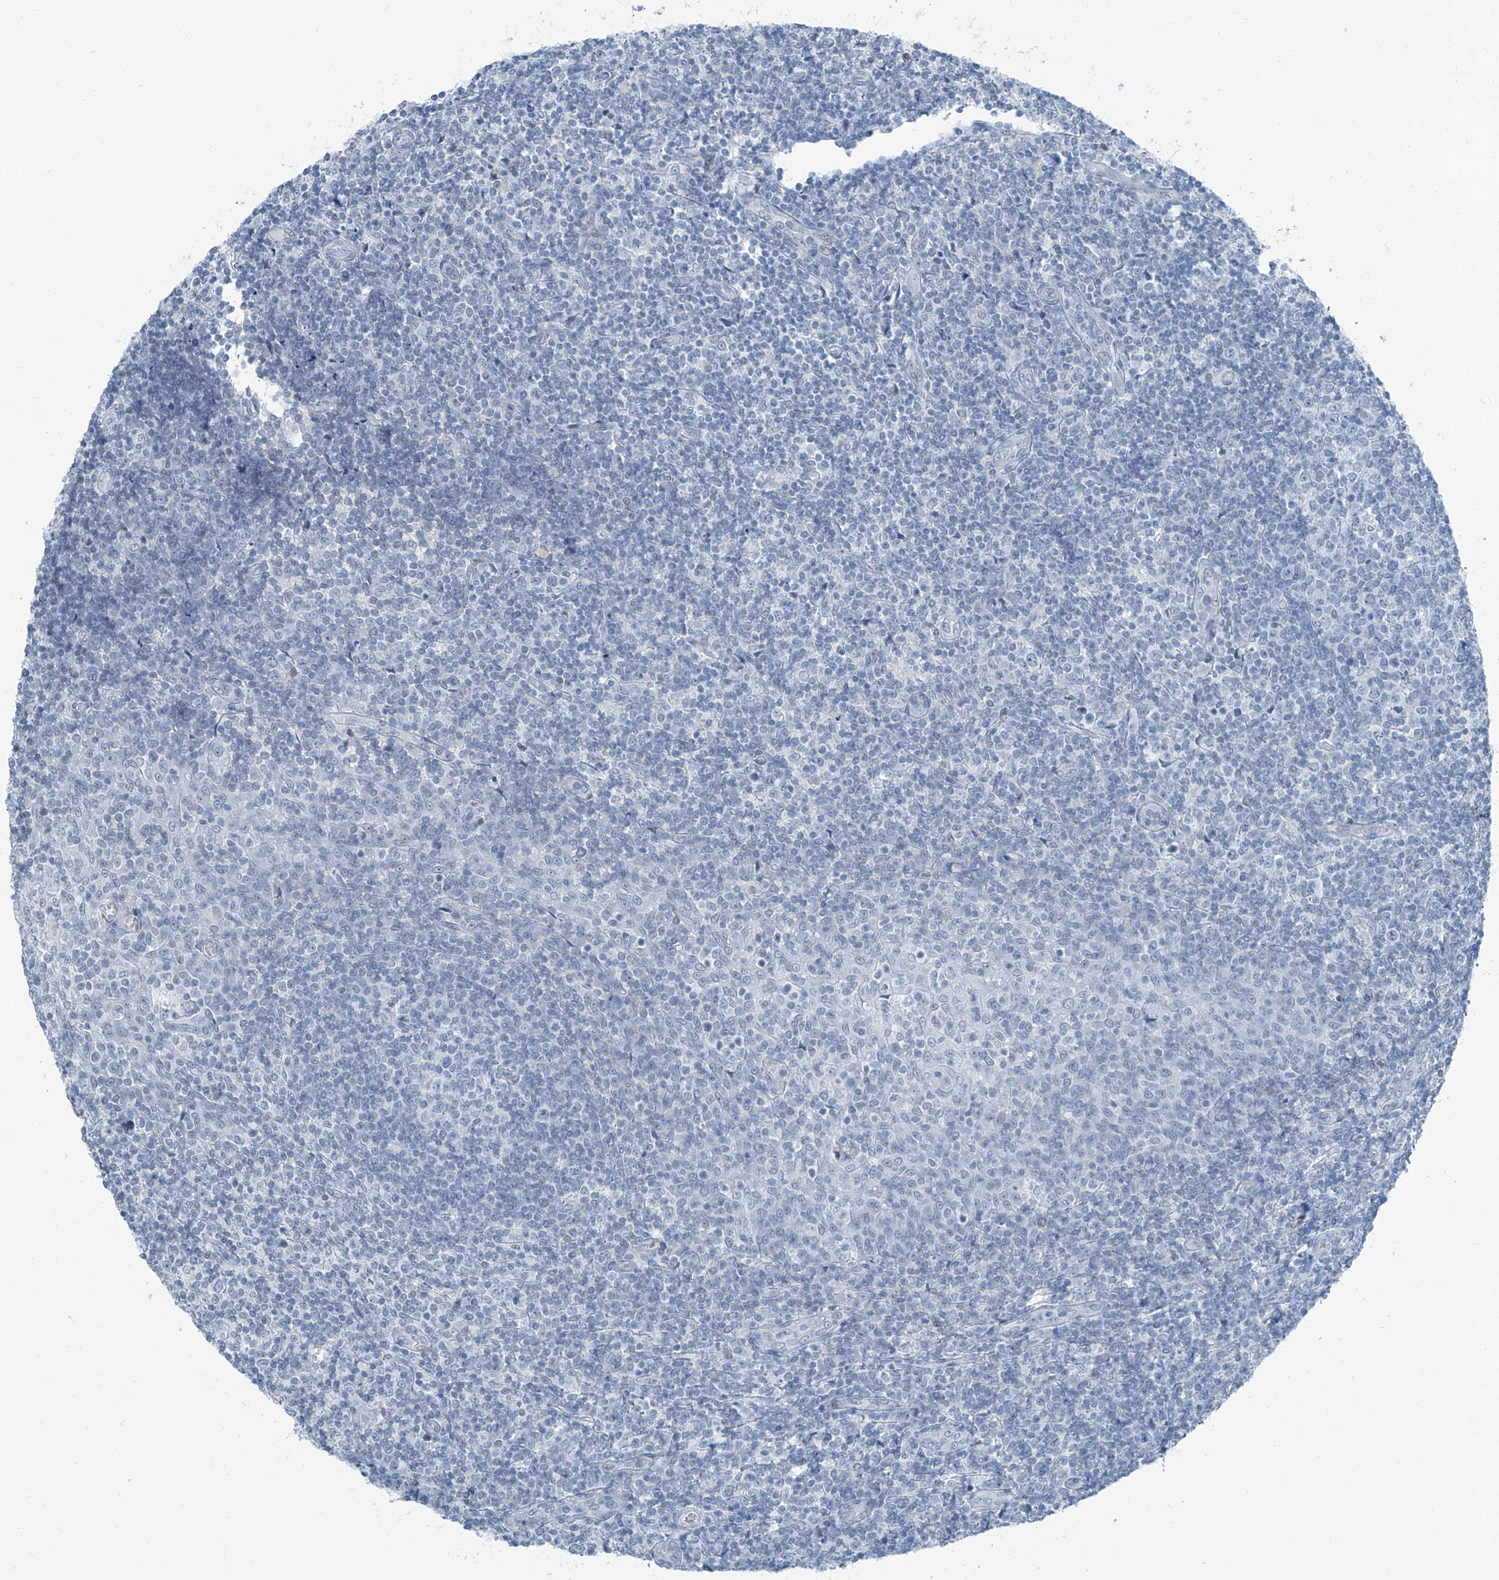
{"staining": {"intensity": "negative", "quantity": "none", "location": "none"}, "tissue": "tonsil", "cell_type": "Germinal center cells", "image_type": "normal", "snomed": [{"axis": "morphology", "description": "Normal tissue, NOS"}, {"axis": "topography", "description": "Tonsil"}], "caption": "A histopathology image of human tonsil is negative for staining in germinal center cells. (DAB immunohistochemistry (IHC), high magnification).", "gene": "RGN", "patient": {"sex": "female", "age": 19}}